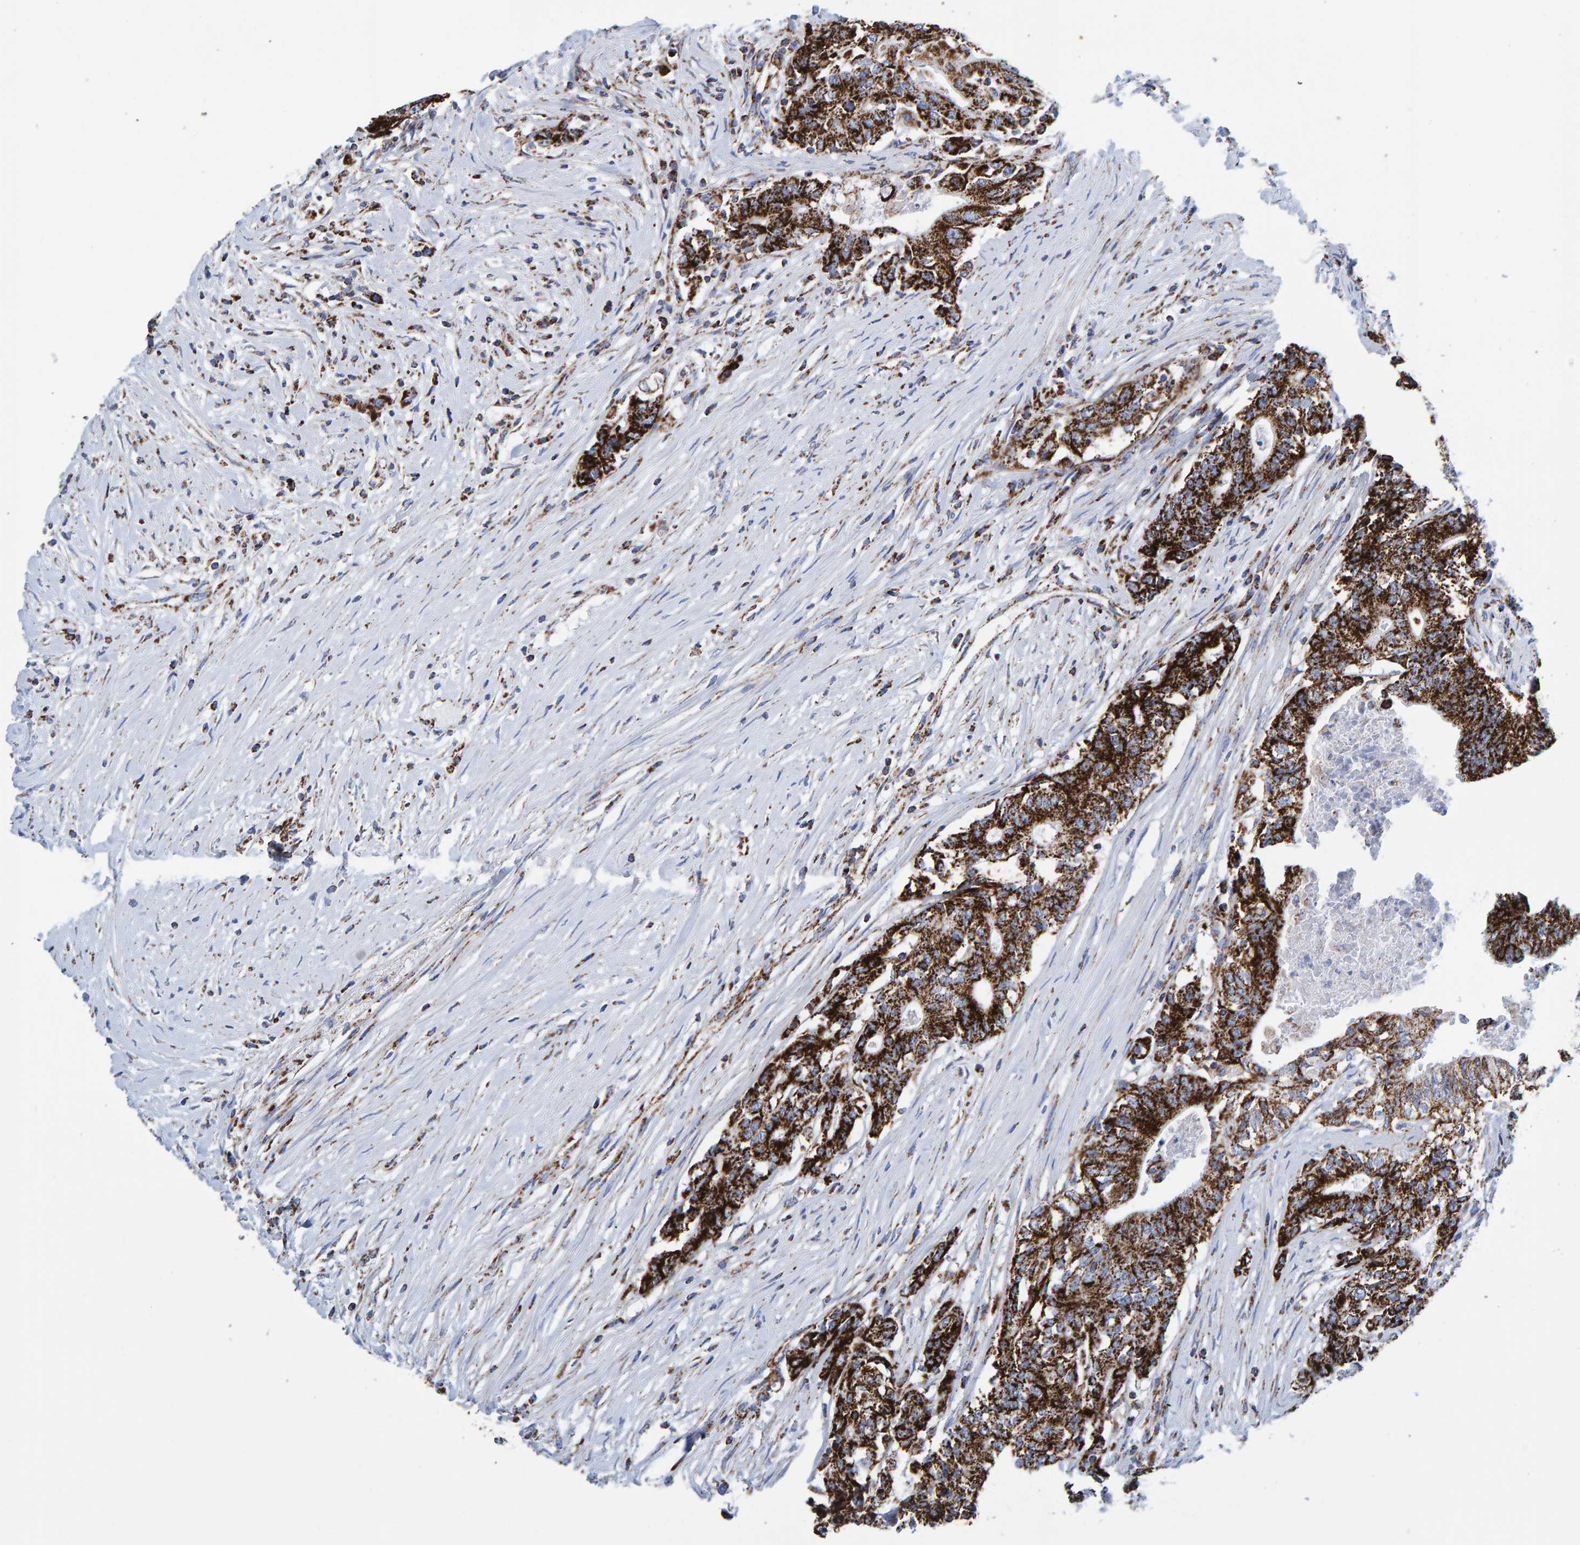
{"staining": {"intensity": "strong", "quantity": ">75%", "location": "cytoplasmic/membranous"}, "tissue": "colorectal cancer", "cell_type": "Tumor cells", "image_type": "cancer", "snomed": [{"axis": "morphology", "description": "Adenocarcinoma, NOS"}, {"axis": "topography", "description": "Colon"}], "caption": "Strong cytoplasmic/membranous staining is seen in approximately >75% of tumor cells in colorectal cancer. (Stains: DAB (3,3'-diaminobenzidine) in brown, nuclei in blue, Microscopy: brightfield microscopy at high magnification).", "gene": "ENSG00000262660", "patient": {"sex": "female", "age": 77}}